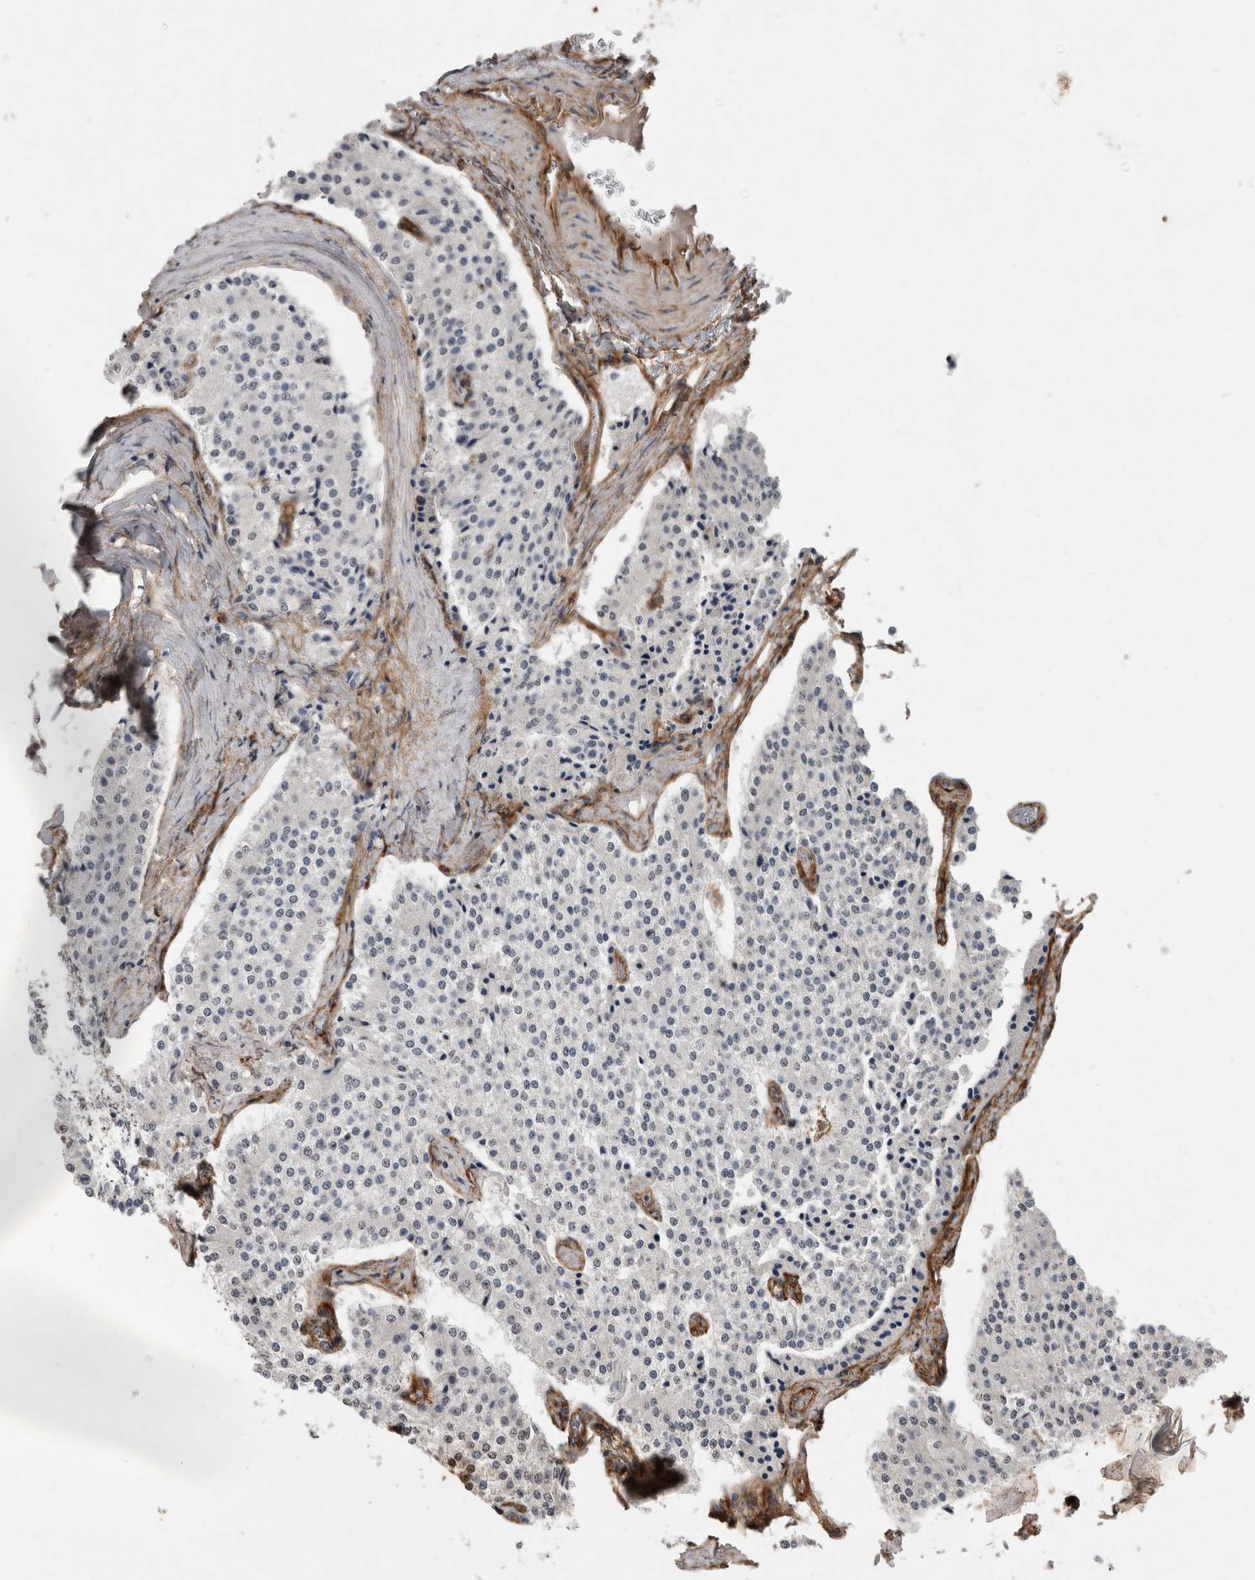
{"staining": {"intensity": "negative", "quantity": "none", "location": "none"}, "tissue": "carcinoid", "cell_type": "Tumor cells", "image_type": "cancer", "snomed": [{"axis": "morphology", "description": "Carcinoid, malignant, NOS"}, {"axis": "topography", "description": "Colon"}], "caption": "The image demonstrates no significant expression in tumor cells of carcinoid (malignant).", "gene": "RECK", "patient": {"sex": "female", "age": 52}}